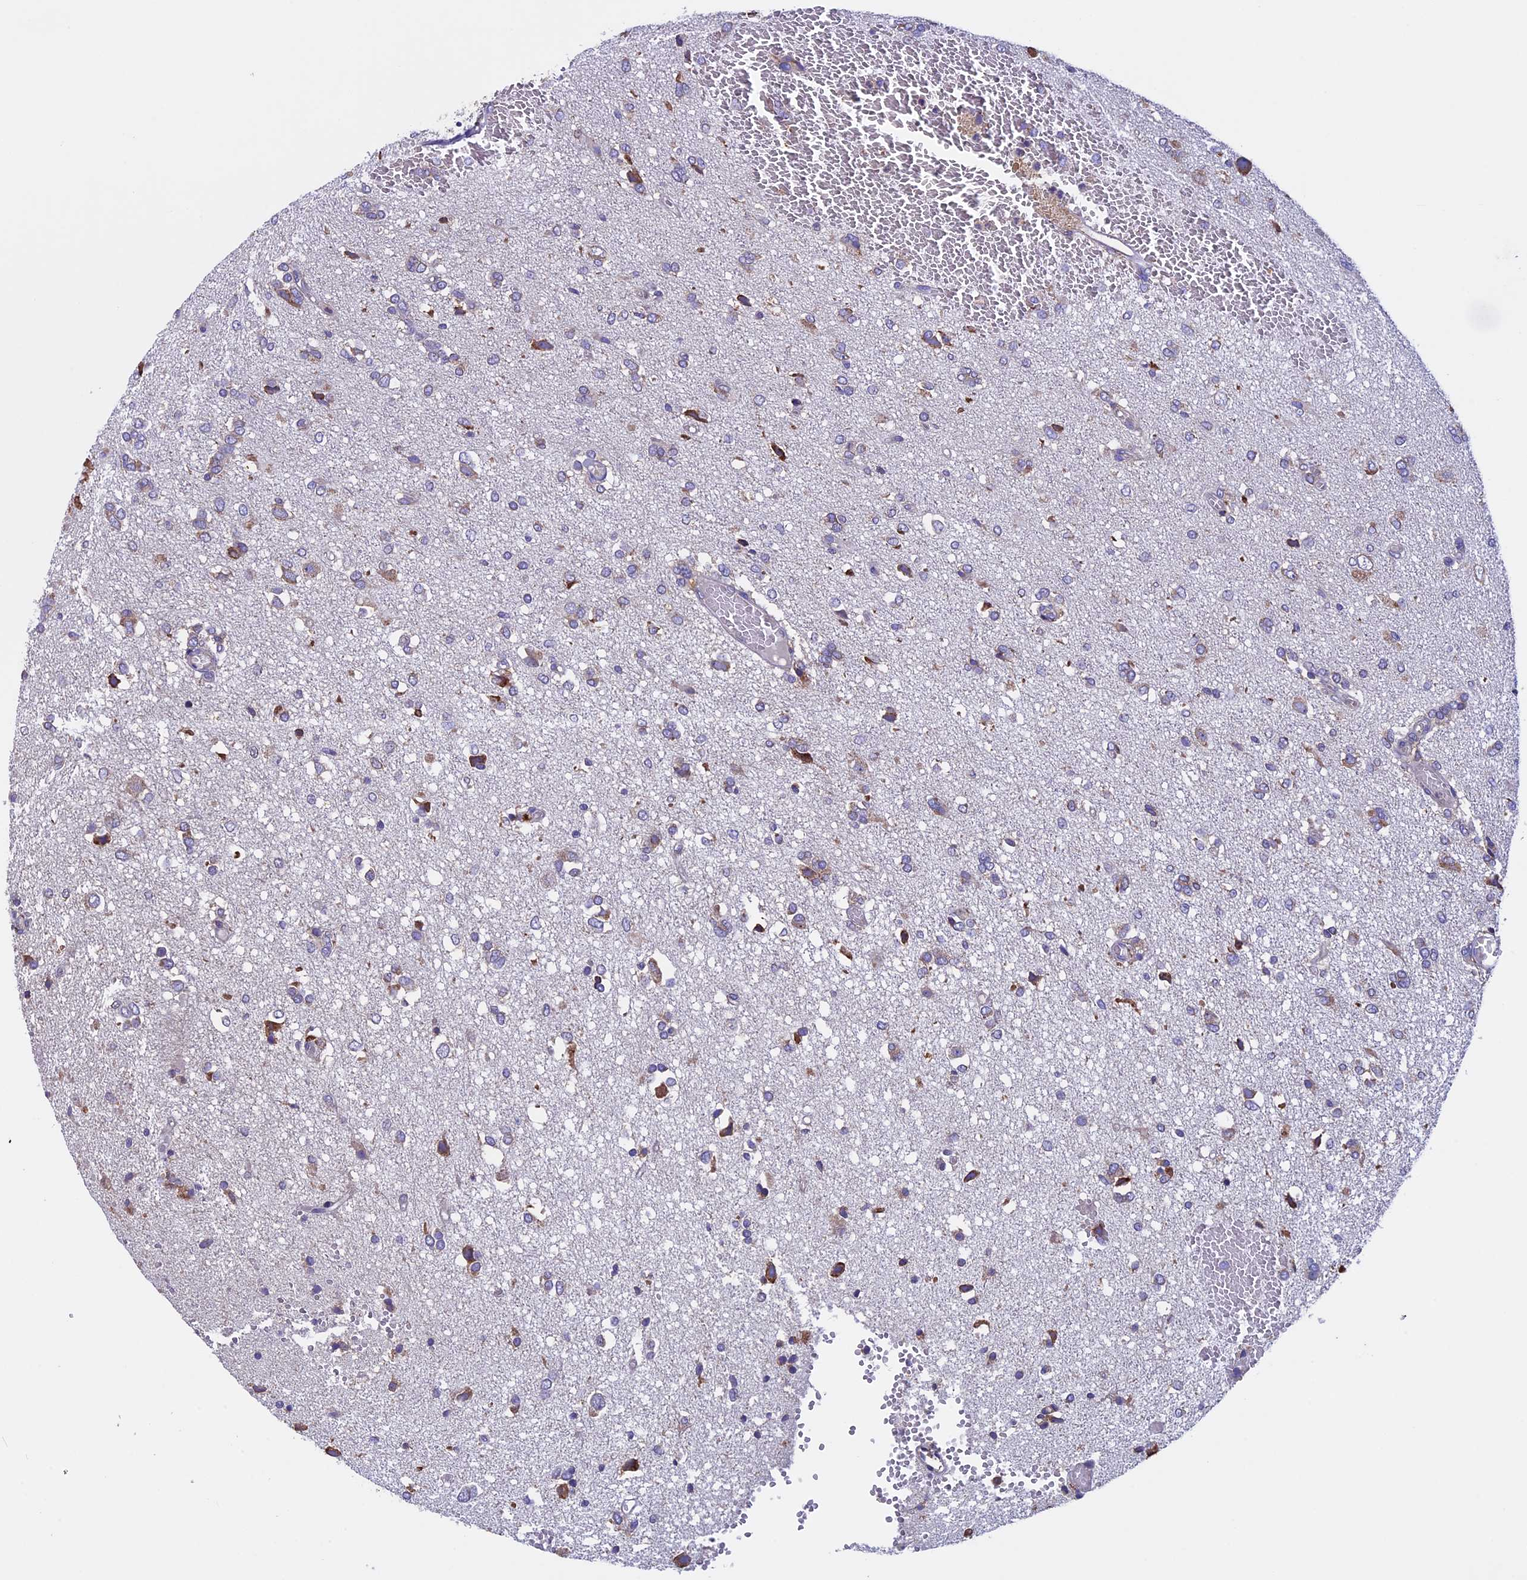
{"staining": {"intensity": "weak", "quantity": "25%-75%", "location": "cytoplasmic/membranous"}, "tissue": "glioma", "cell_type": "Tumor cells", "image_type": "cancer", "snomed": [{"axis": "morphology", "description": "Glioma, malignant, High grade"}, {"axis": "topography", "description": "Brain"}], "caption": "A photomicrograph of human glioma stained for a protein shows weak cytoplasmic/membranous brown staining in tumor cells.", "gene": "BTBD3", "patient": {"sex": "female", "age": 59}}